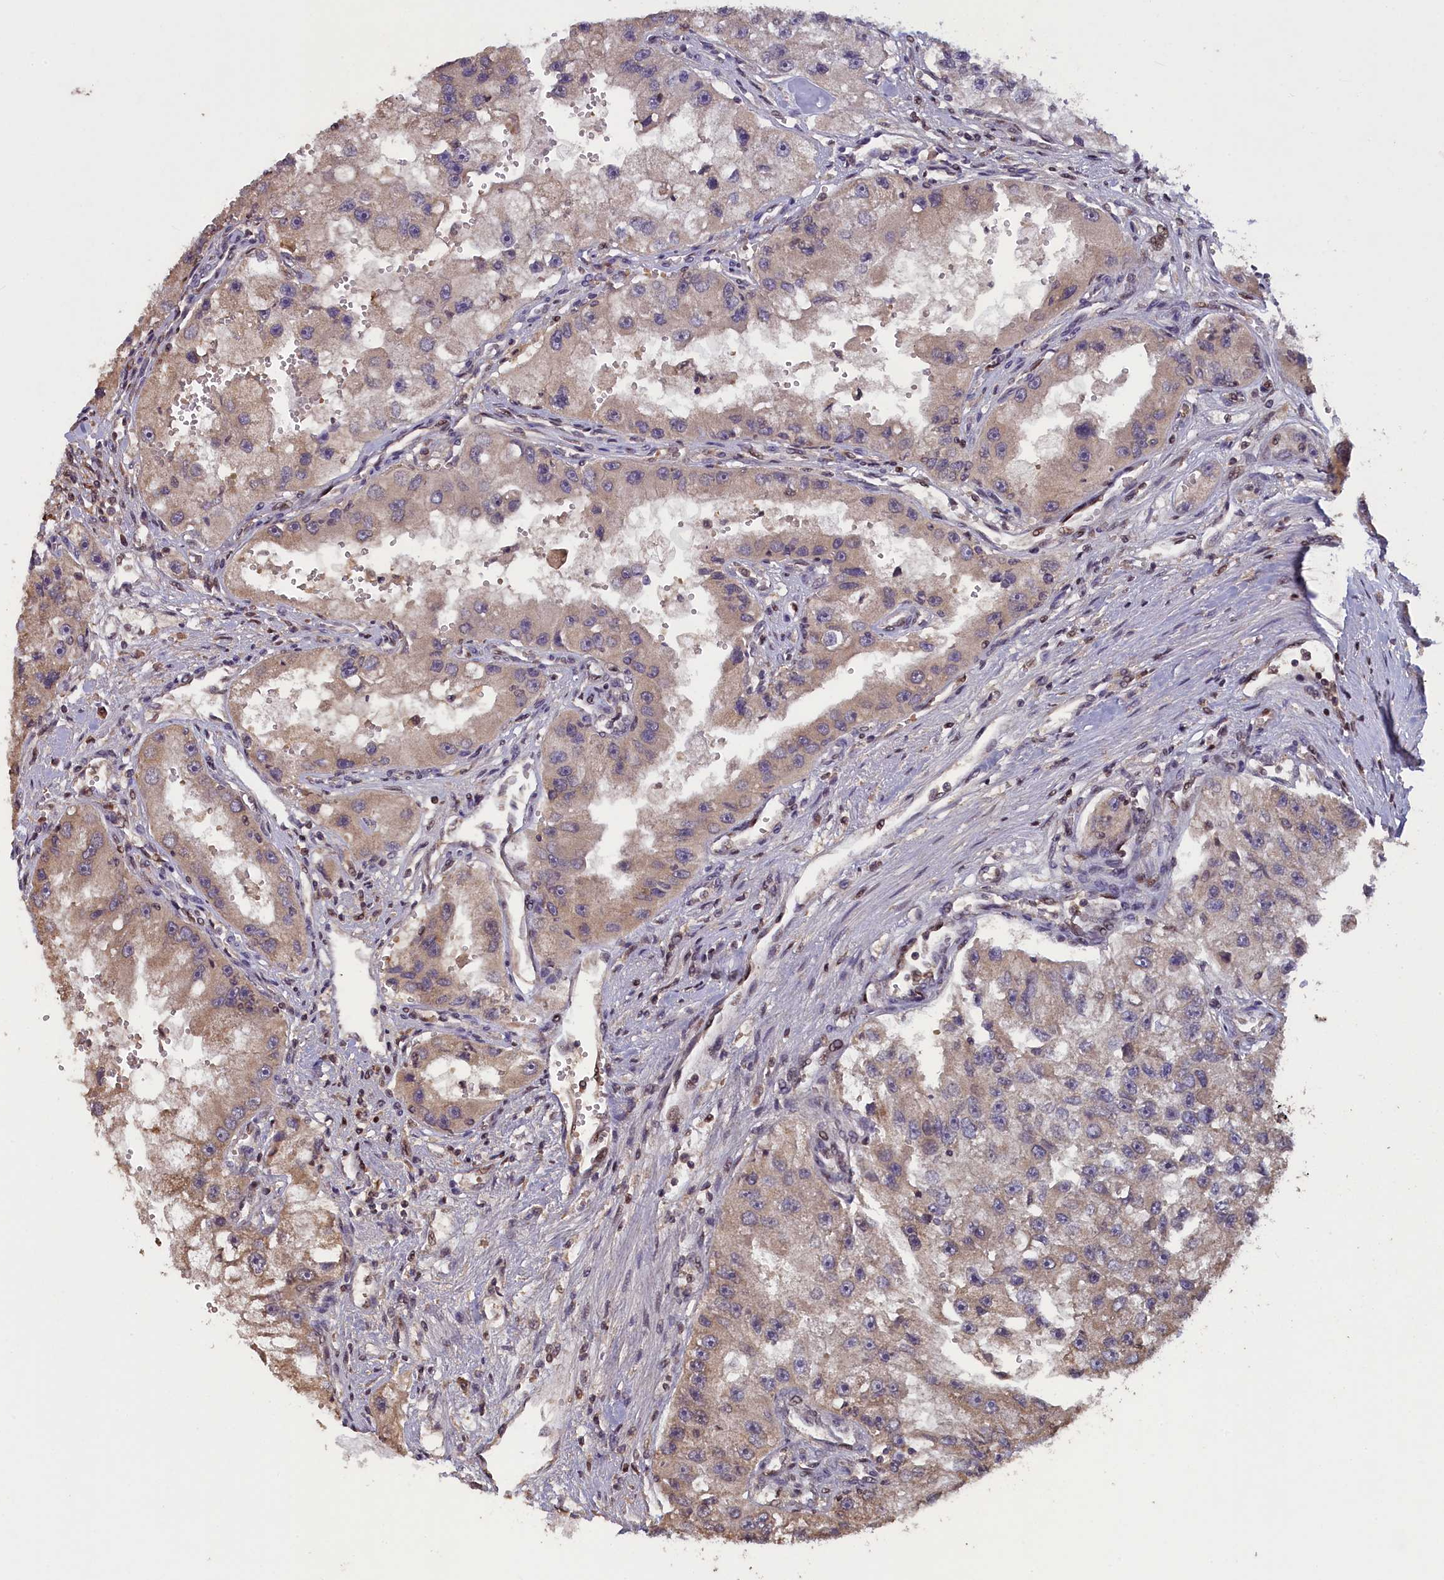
{"staining": {"intensity": "weak", "quantity": "<25%", "location": "cytoplasmic/membranous"}, "tissue": "renal cancer", "cell_type": "Tumor cells", "image_type": "cancer", "snomed": [{"axis": "morphology", "description": "Adenocarcinoma, NOS"}, {"axis": "topography", "description": "Kidney"}], "caption": "Photomicrograph shows no significant protein staining in tumor cells of renal adenocarcinoma.", "gene": "NUBP1", "patient": {"sex": "male", "age": 63}}